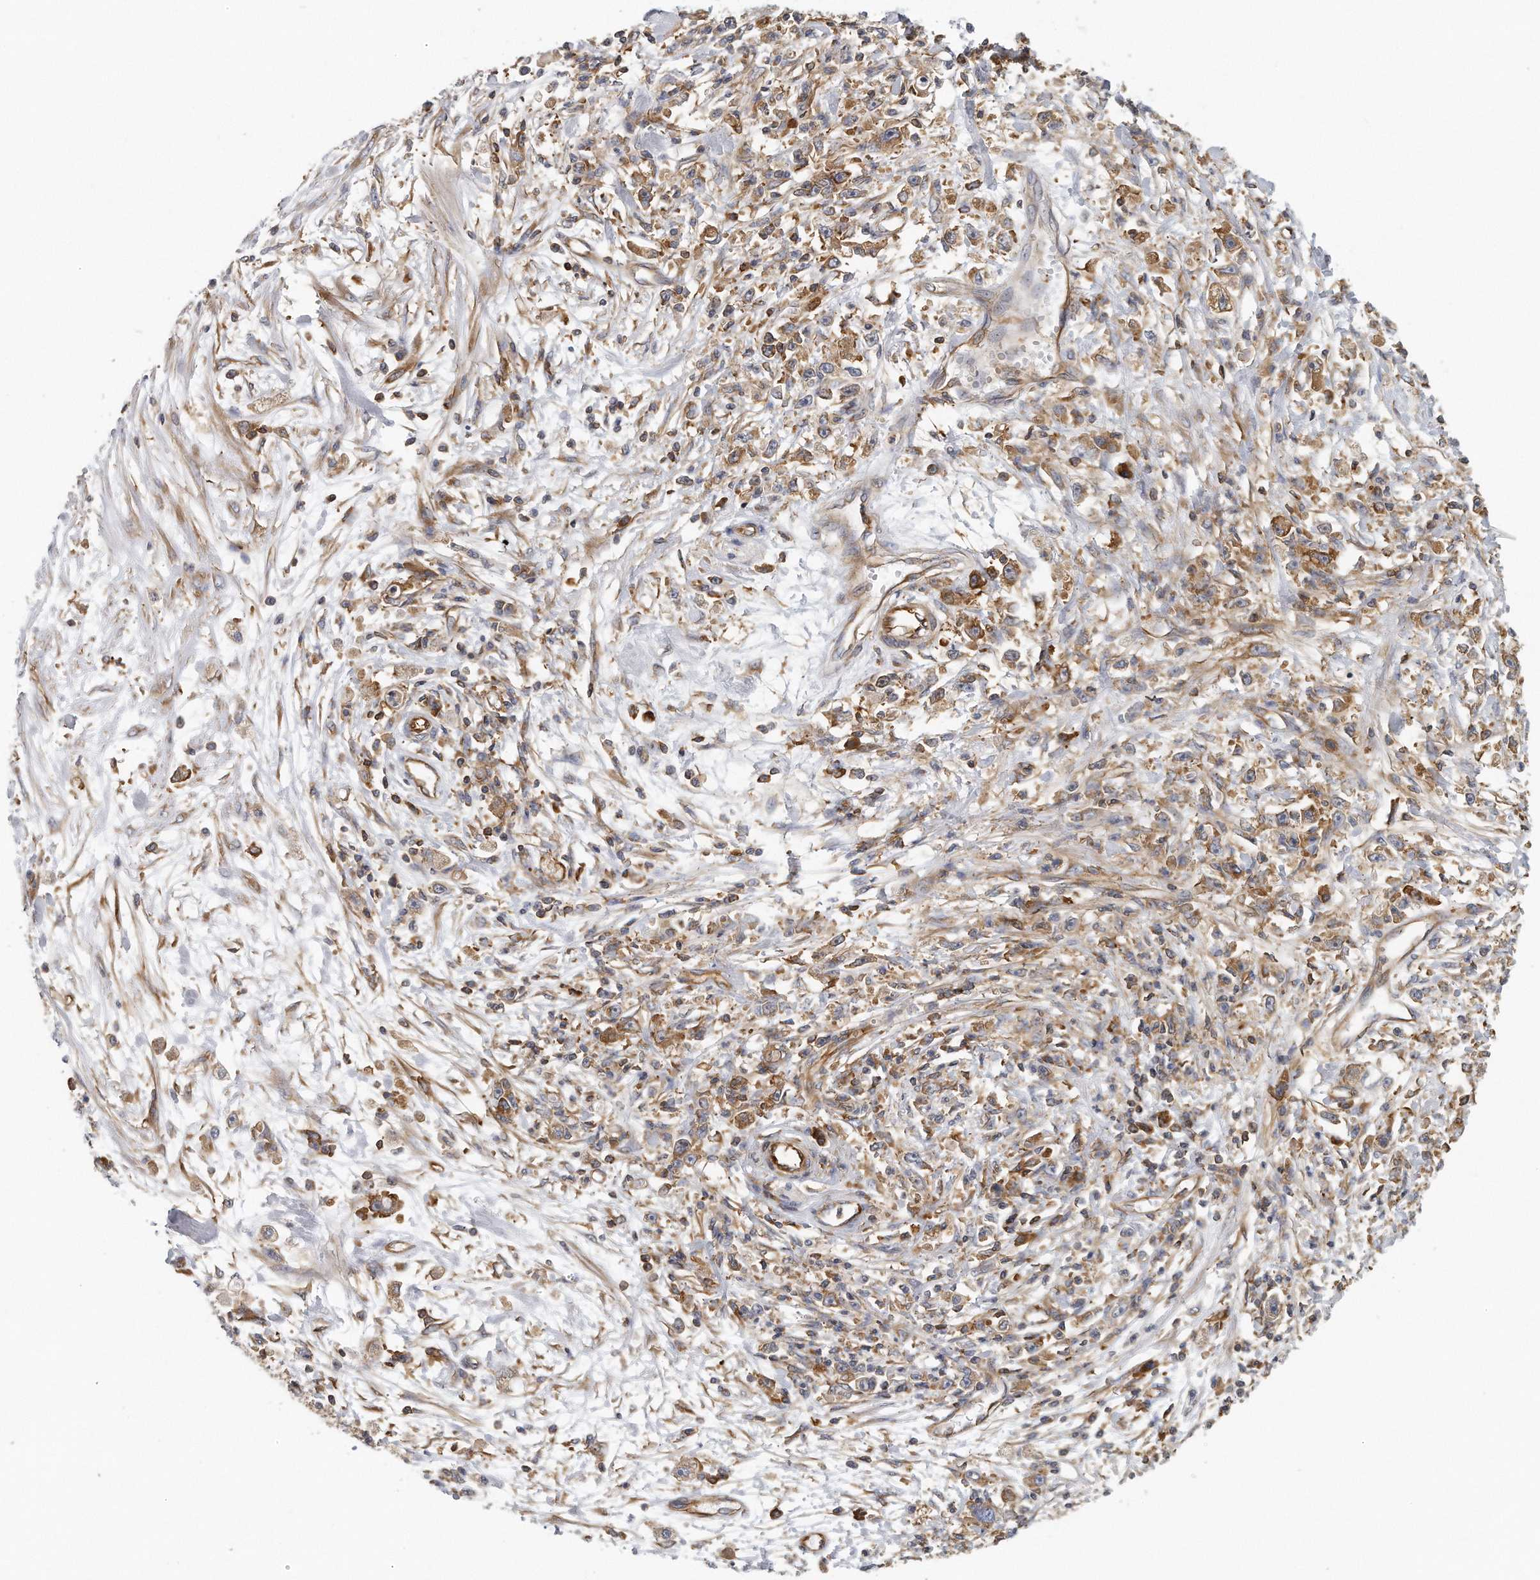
{"staining": {"intensity": "moderate", "quantity": ">75%", "location": "cytoplasmic/membranous"}, "tissue": "stomach cancer", "cell_type": "Tumor cells", "image_type": "cancer", "snomed": [{"axis": "morphology", "description": "Adenocarcinoma, NOS"}, {"axis": "topography", "description": "Stomach"}], "caption": "Protein expression analysis of stomach cancer reveals moderate cytoplasmic/membranous expression in approximately >75% of tumor cells.", "gene": "EIF3I", "patient": {"sex": "female", "age": 59}}